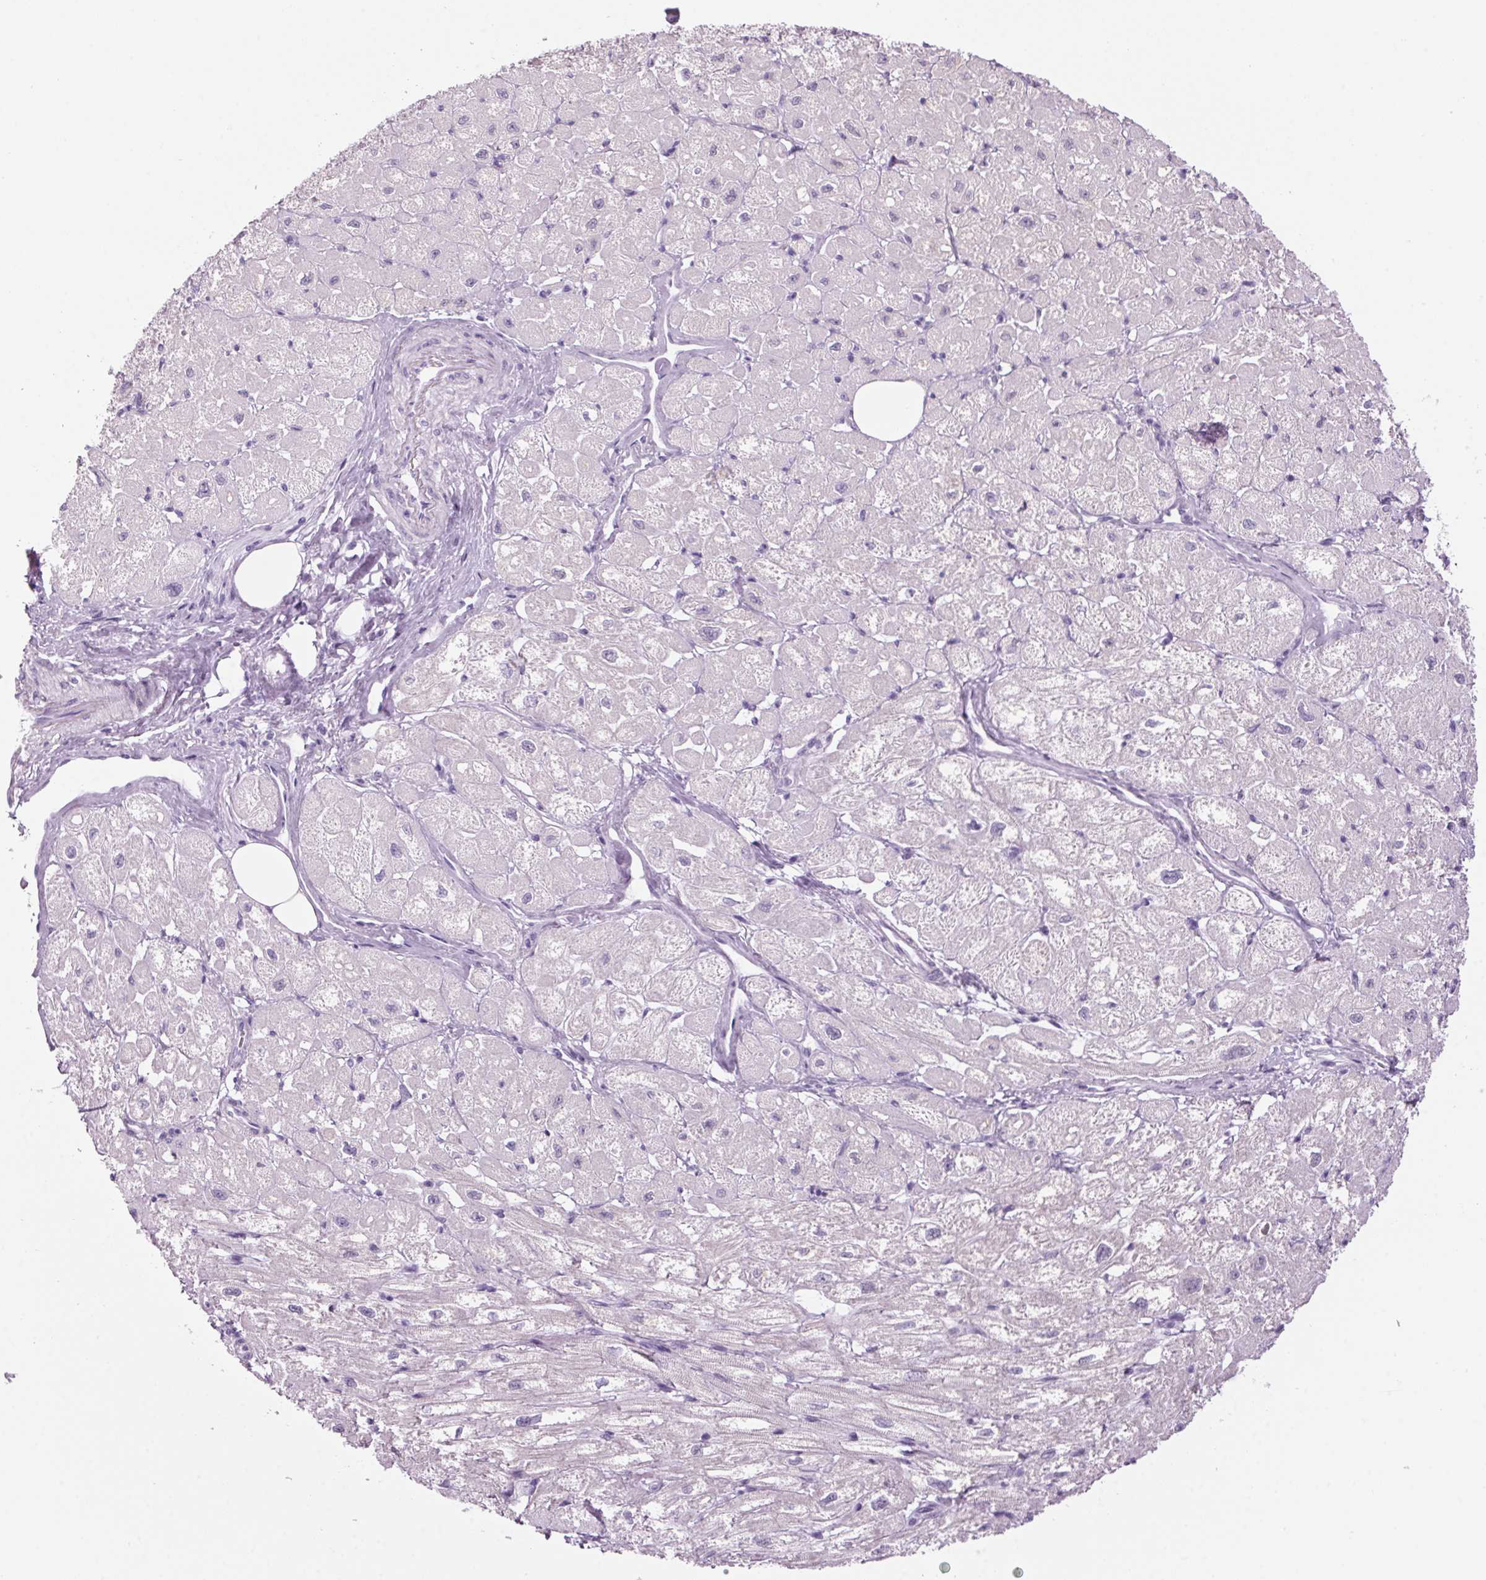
{"staining": {"intensity": "negative", "quantity": "none", "location": "none"}, "tissue": "heart muscle", "cell_type": "Cardiomyocytes", "image_type": "normal", "snomed": [{"axis": "morphology", "description": "Normal tissue, NOS"}, {"axis": "topography", "description": "Heart"}], "caption": "The immunohistochemistry photomicrograph has no significant positivity in cardiomyocytes of heart muscle.", "gene": "PPP1R1A", "patient": {"sex": "female", "age": 62}}